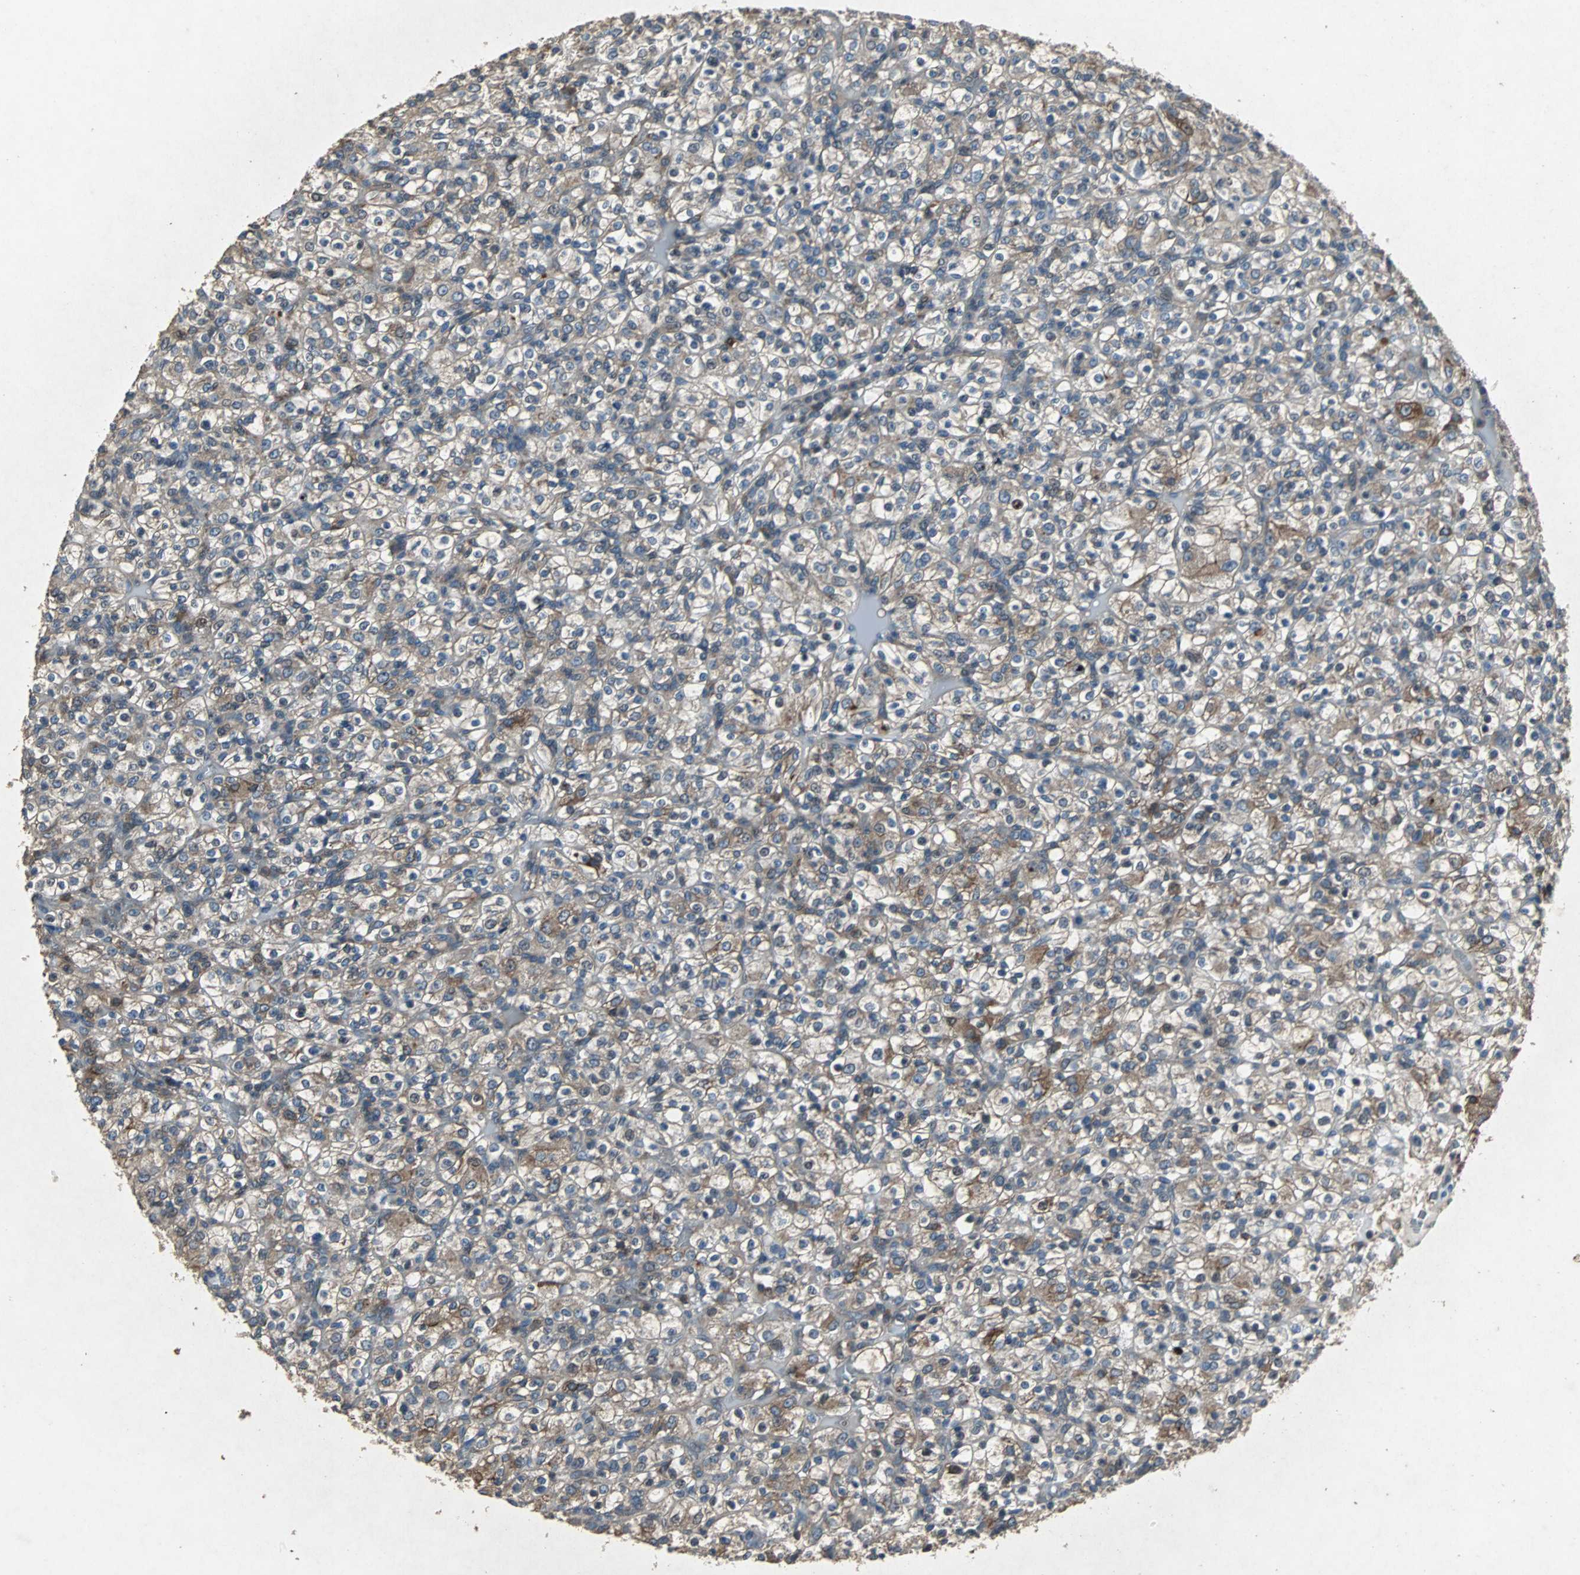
{"staining": {"intensity": "weak", "quantity": "25%-75%", "location": "cytoplasmic/membranous"}, "tissue": "renal cancer", "cell_type": "Tumor cells", "image_type": "cancer", "snomed": [{"axis": "morphology", "description": "Normal tissue, NOS"}, {"axis": "morphology", "description": "Adenocarcinoma, NOS"}, {"axis": "topography", "description": "Kidney"}], "caption": "This is a histology image of IHC staining of renal adenocarcinoma, which shows weak positivity in the cytoplasmic/membranous of tumor cells.", "gene": "SOS1", "patient": {"sex": "female", "age": 72}}